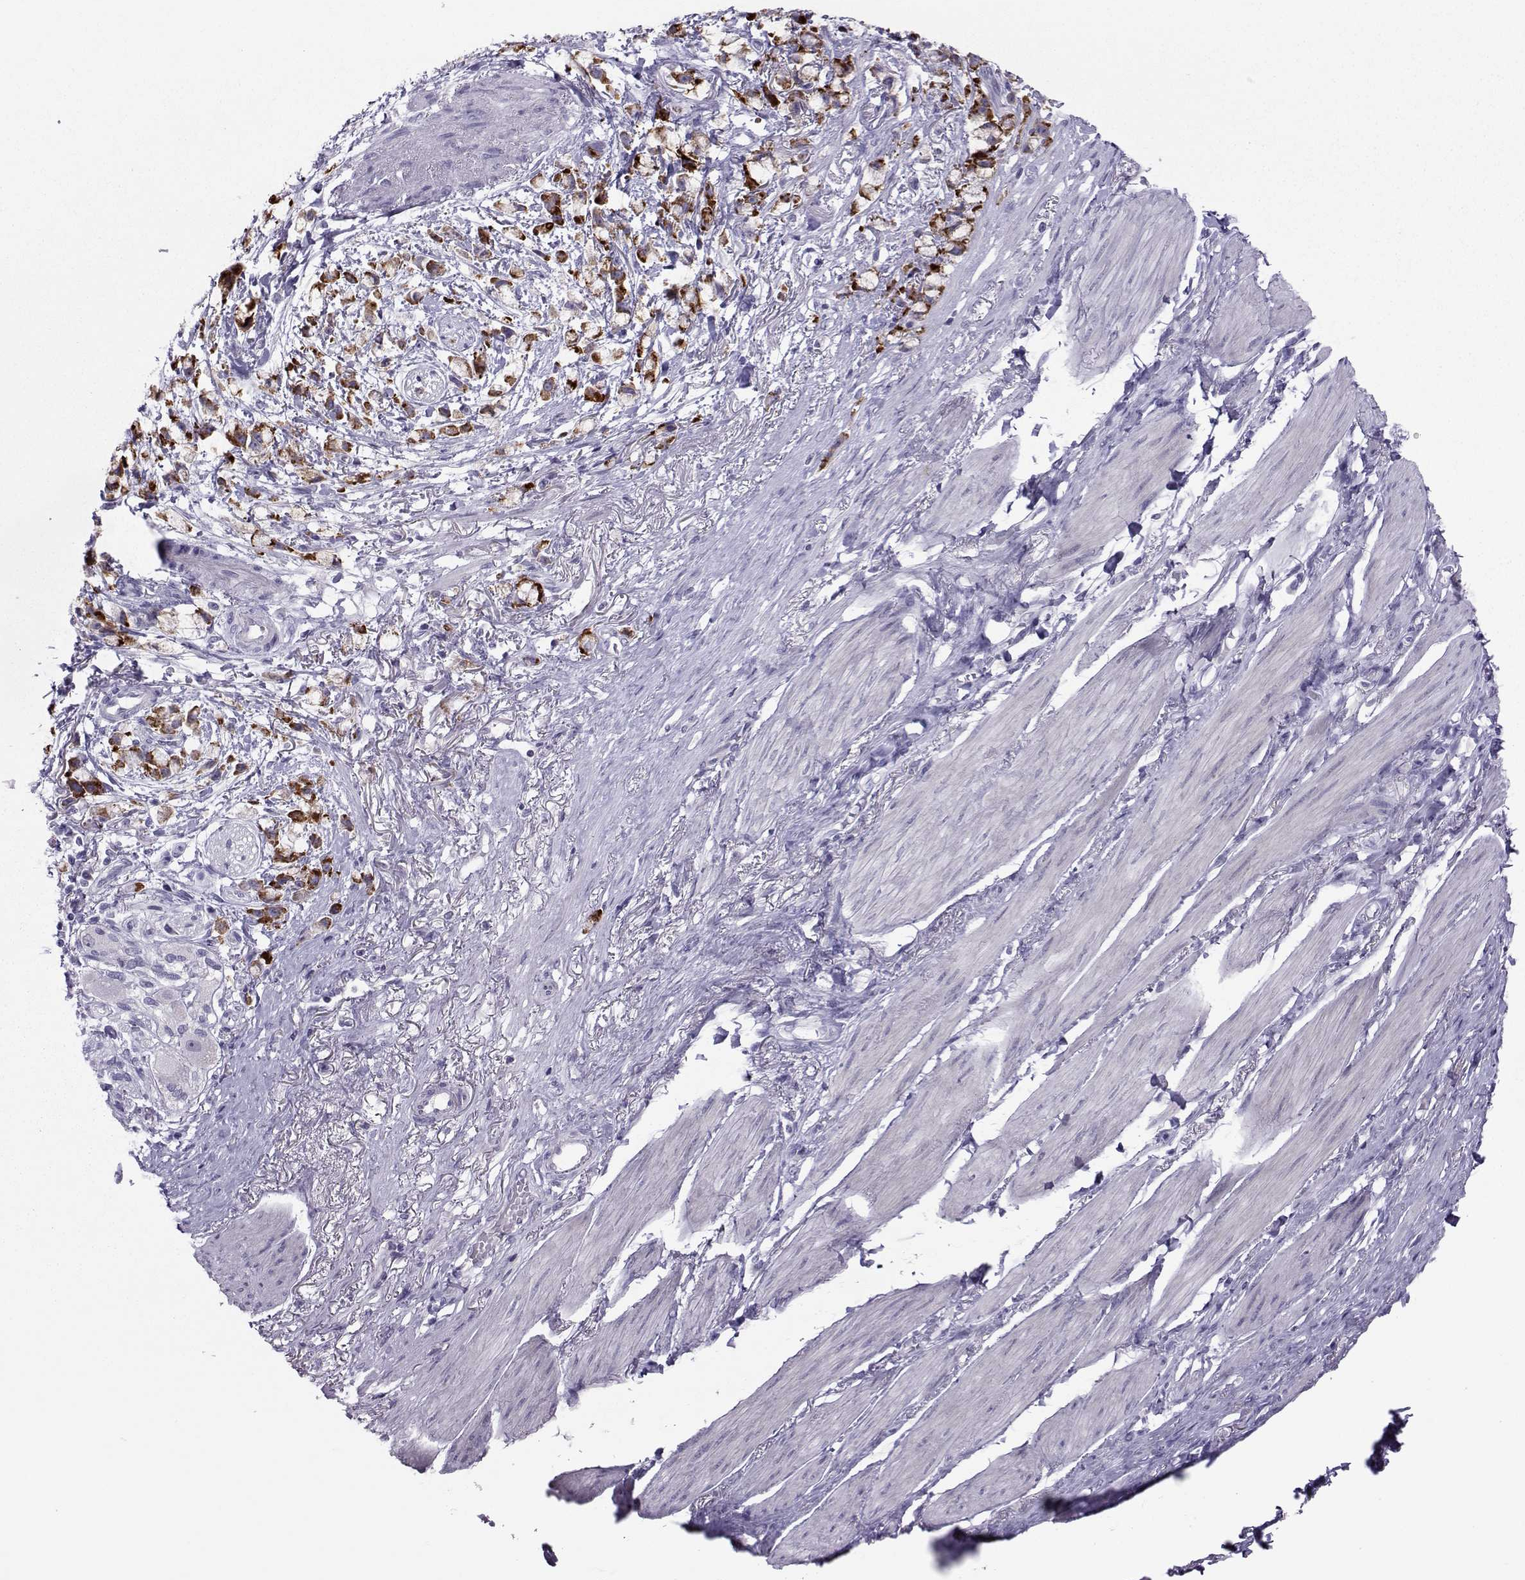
{"staining": {"intensity": "strong", "quantity": "25%-75%", "location": "cytoplasmic/membranous"}, "tissue": "stomach cancer", "cell_type": "Tumor cells", "image_type": "cancer", "snomed": [{"axis": "morphology", "description": "Adenocarcinoma, NOS"}, {"axis": "topography", "description": "Stomach"}], "caption": "Protein expression analysis of stomach cancer (adenocarcinoma) displays strong cytoplasmic/membranous positivity in about 25%-75% of tumor cells. (Brightfield microscopy of DAB IHC at high magnification).", "gene": "TRPM7", "patient": {"sex": "female", "age": 81}}